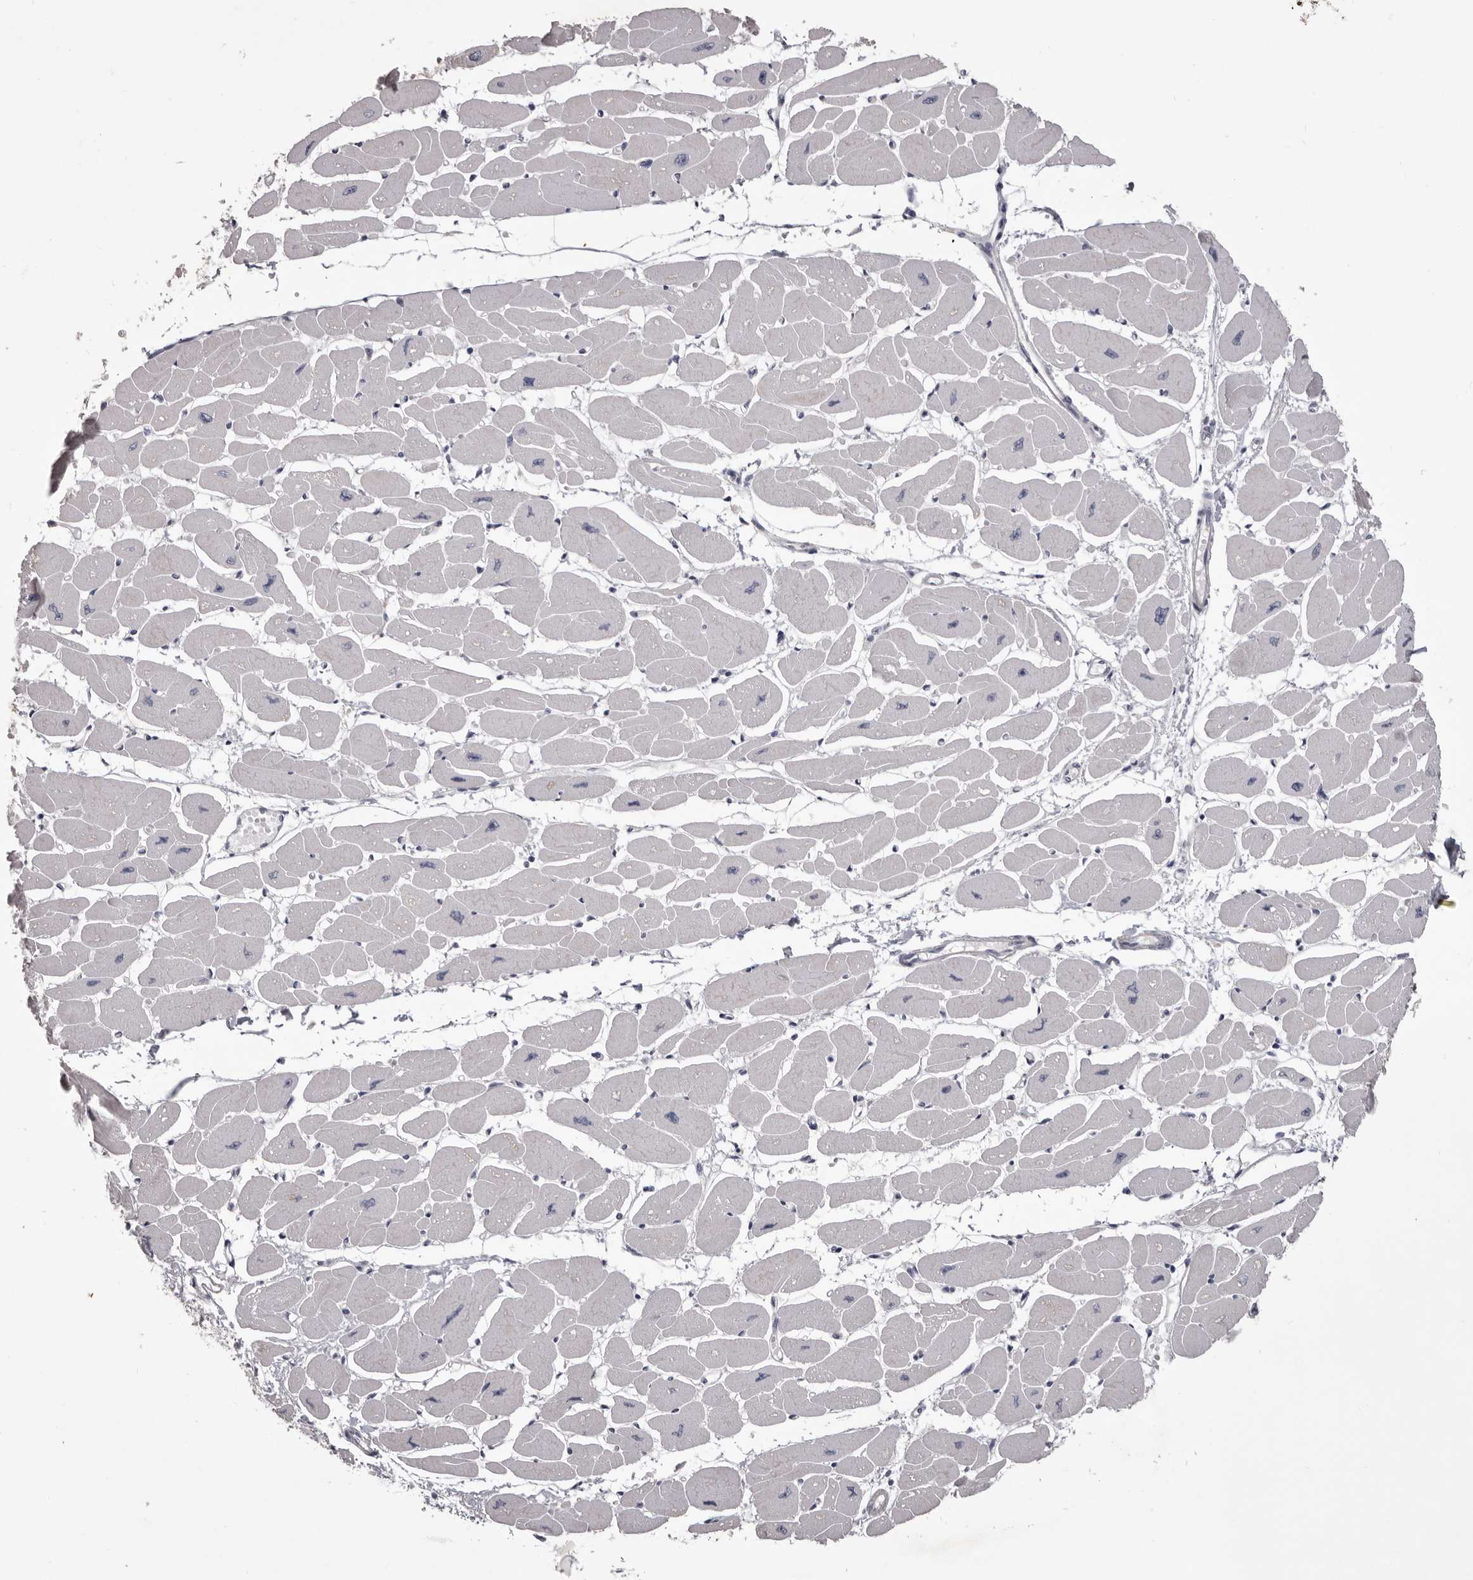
{"staining": {"intensity": "negative", "quantity": "none", "location": "none"}, "tissue": "heart muscle", "cell_type": "Cardiomyocytes", "image_type": "normal", "snomed": [{"axis": "morphology", "description": "Normal tissue, NOS"}, {"axis": "topography", "description": "Heart"}], "caption": "DAB immunohistochemical staining of unremarkable heart muscle reveals no significant positivity in cardiomyocytes. (DAB immunohistochemistry with hematoxylin counter stain).", "gene": "LPAR6", "patient": {"sex": "female", "age": 54}}